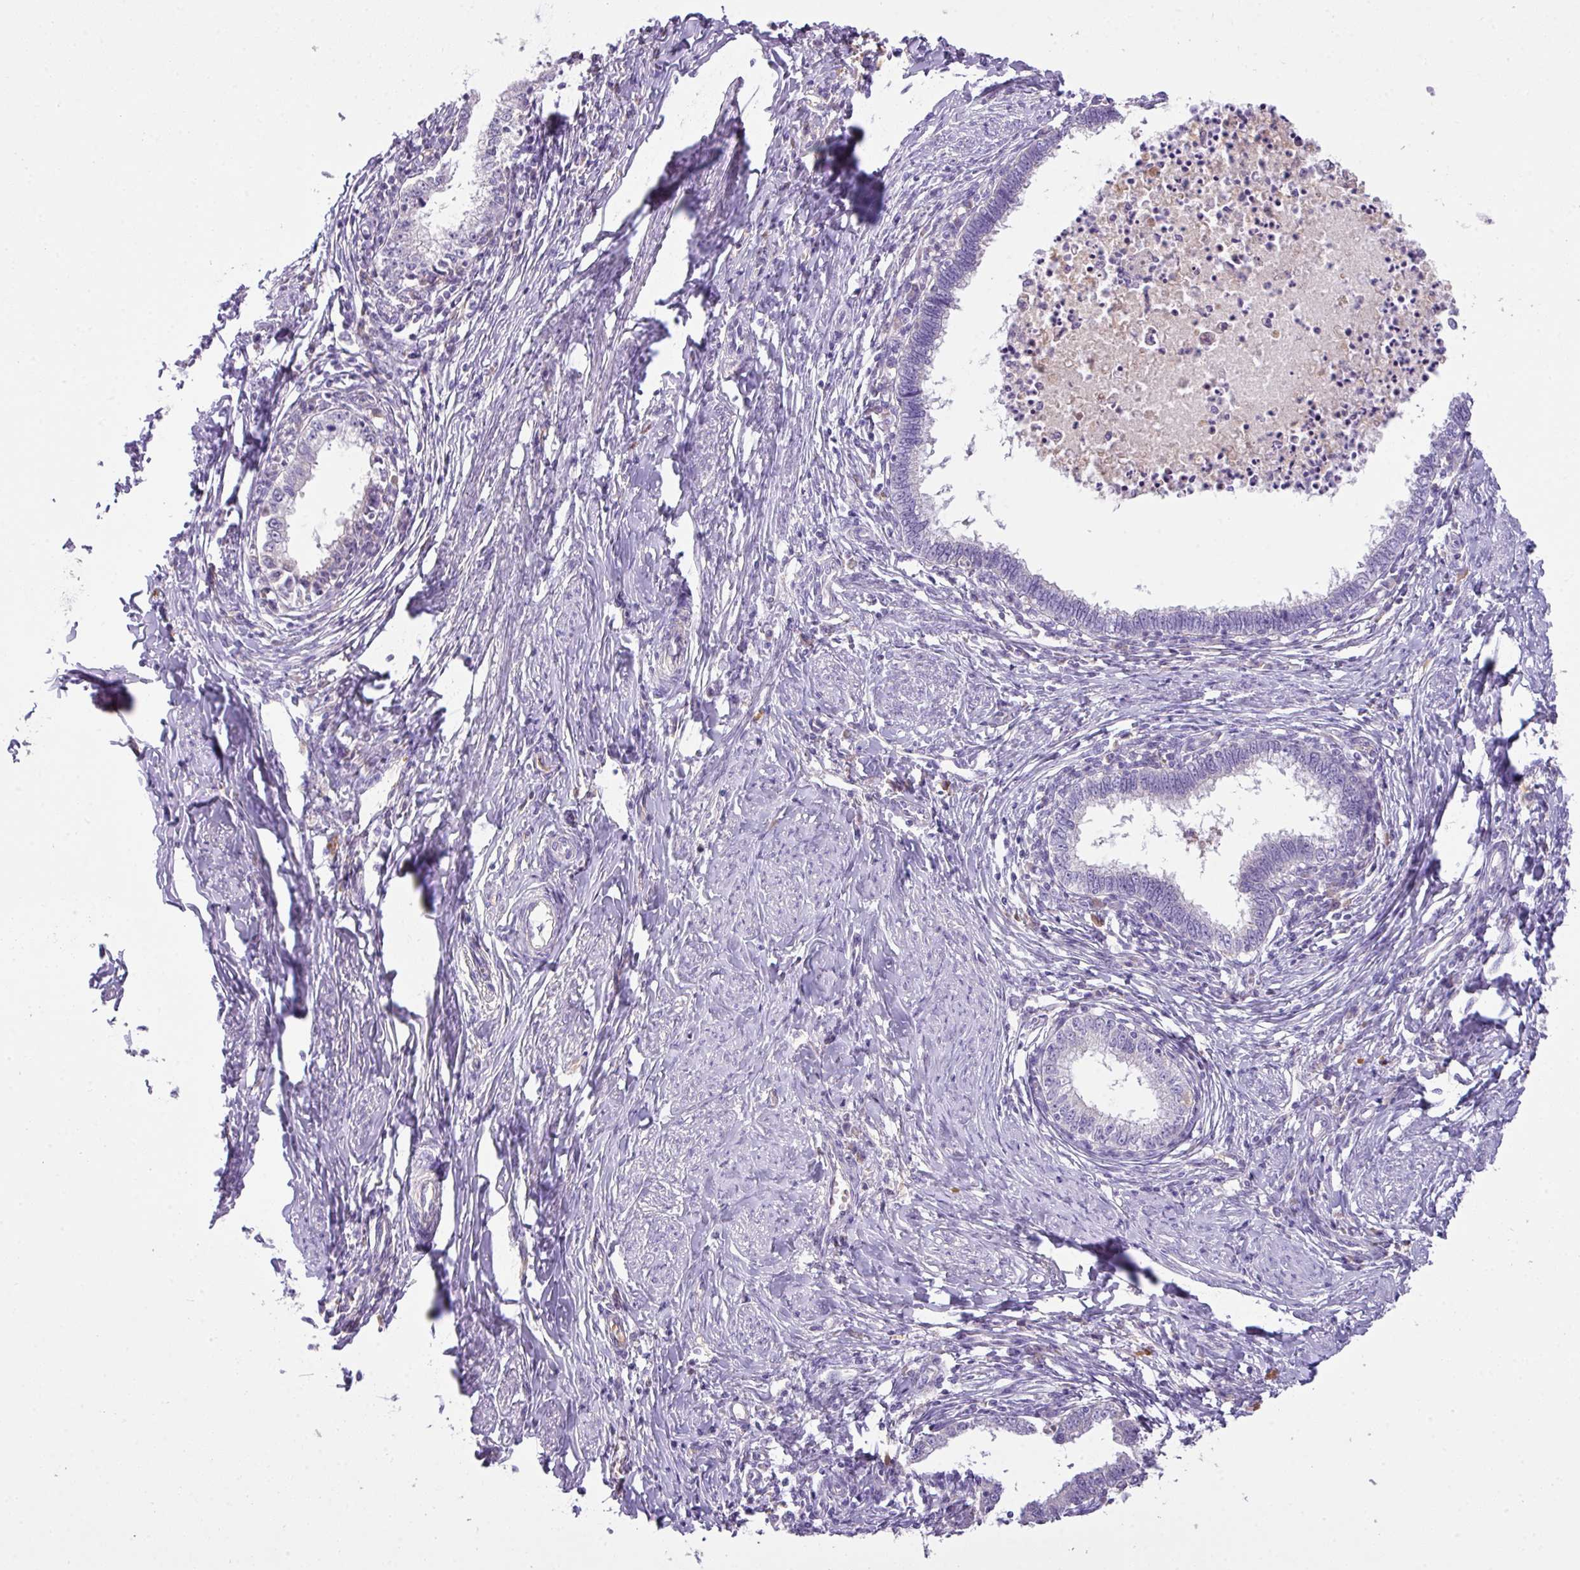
{"staining": {"intensity": "negative", "quantity": "none", "location": "none"}, "tissue": "cervical cancer", "cell_type": "Tumor cells", "image_type": "cancer", "snomed": [{"axis": "morphology", "description": "Adenocarcinoma, NOS"}, {"axis": "topography", "description": "Cervix"}], "caption": "Tumor cells are negative for protein expression in human adenocarcinoma (cervical).", "gene": "OR6C6", "patient": {"sex": "female", "age": 36}}